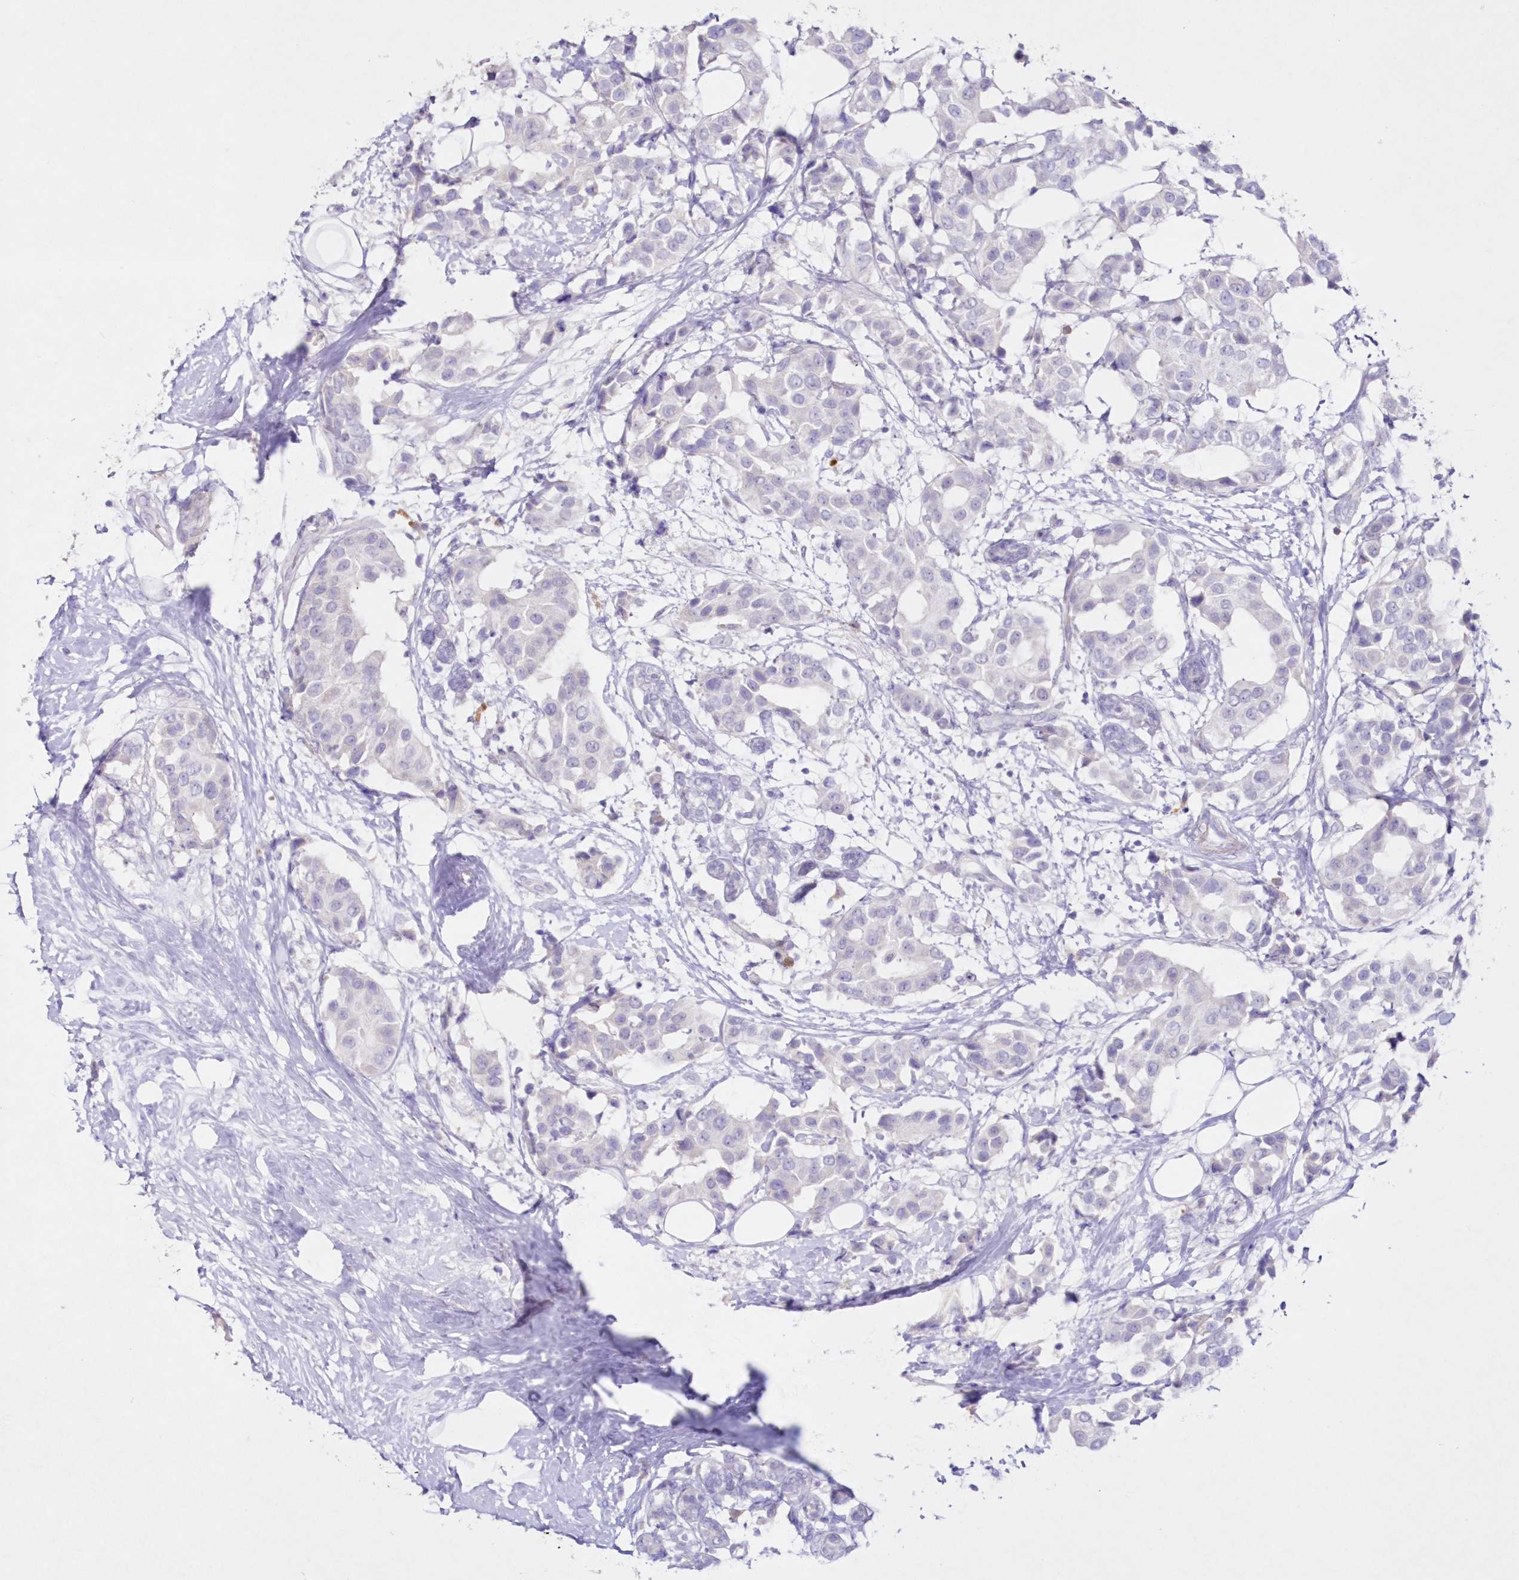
{"staining": {"intensity": "negative", "quantity": "none", "location": "none"}, "tissue": "breast cancer", "cell_type": "Tumor cells", "image_type": "cancer", "snomed": [{"axis": "morphology", "description": "Normal tissue, NOS"}, {"axis": "morphology", "description": "Duct carcinoma"}, {"axis": "topography", "description": "Breast"}], "caption": "DAB (3,3'-diaminobenzidine) immunohistochemical staining of human breast intraductal carcinoma demonstrates no significant staining in tumor cells.", "gene": "GCKR", "patient": {"sex": "female", "age": 39}}